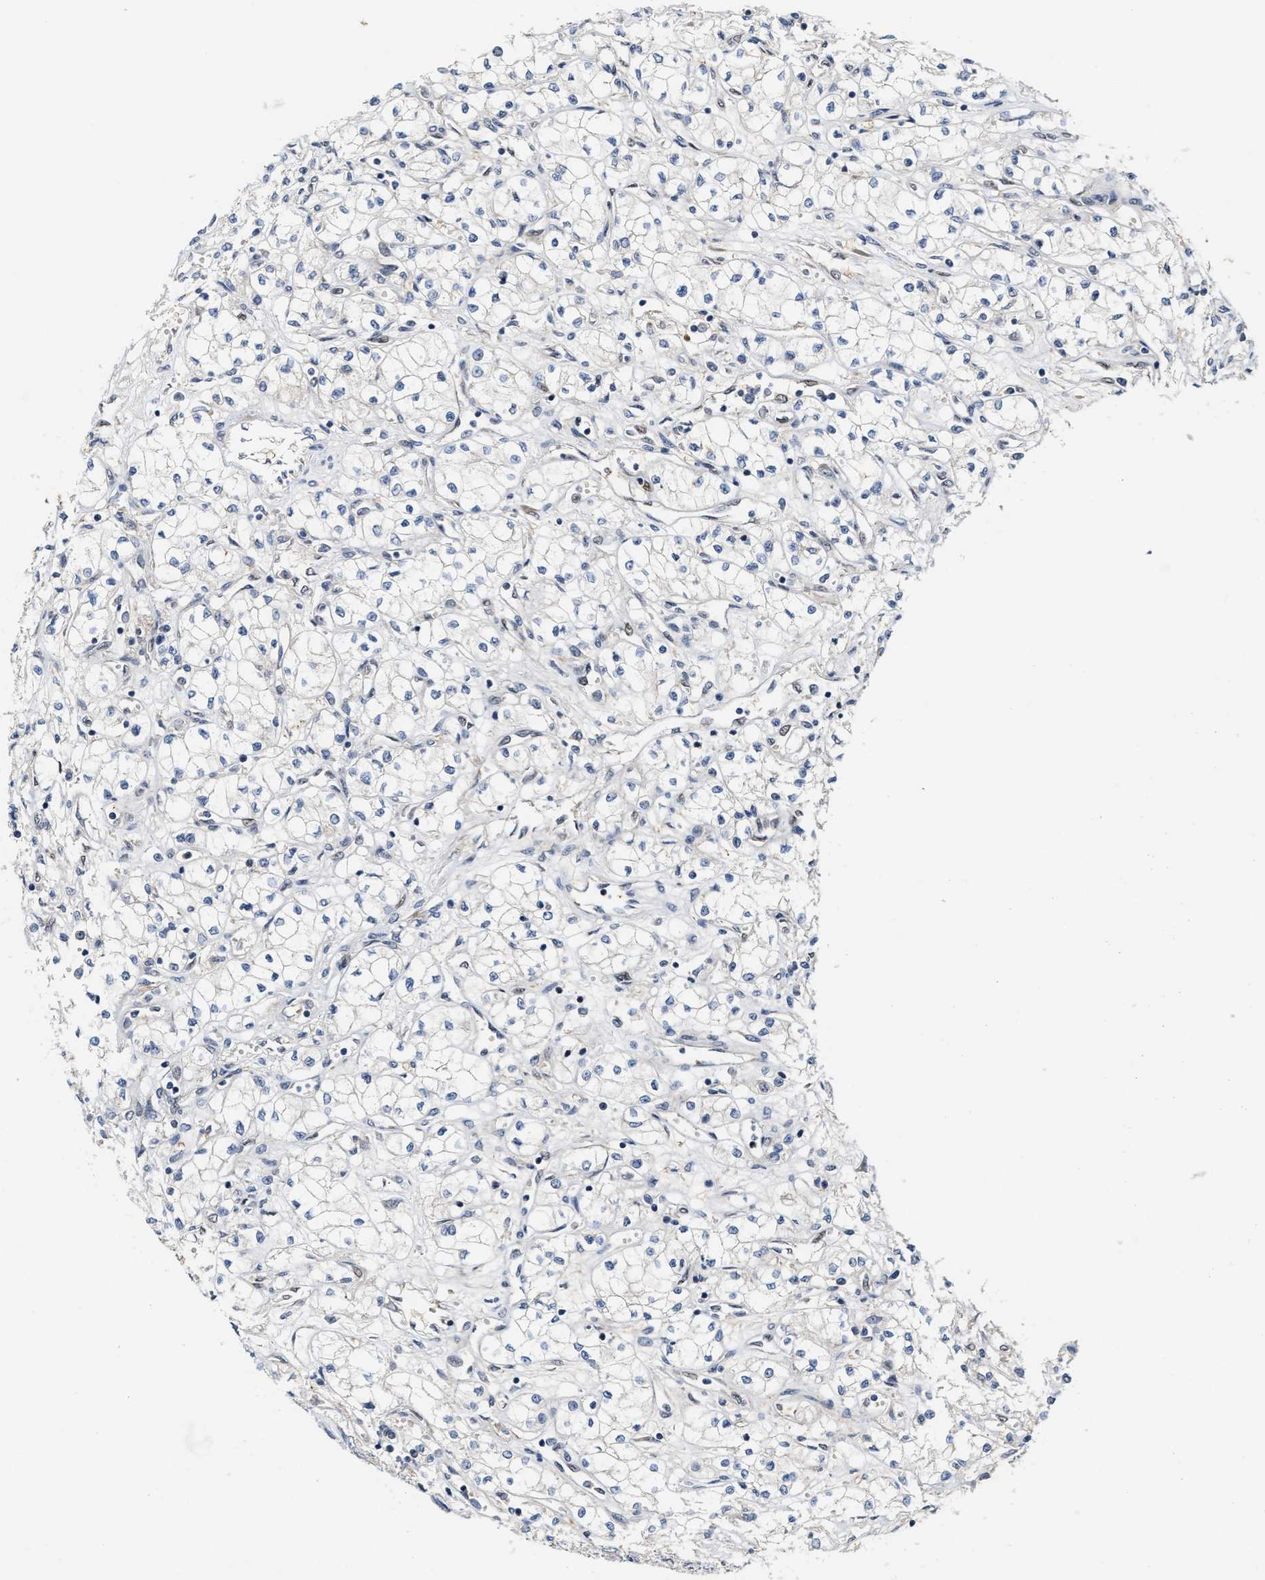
{"staining": {"intensity": "negative", "quantity": "none", "location": "none"}, "tissue": "renal cancer", "cell_type": "Tumor cells", "image_type": "cancer", "snomed": [{"axis": "morphology", "description": "Normal tissue, NOS"}, {"axis": "morphology", "description": "Adenocarcinoma, NOS"}, {"axis": "topography", "description": "Kidney"}], "caption": "A micrograph of human adenocarcinoma (renal) is negative for staining in tumor cells.", "gene": "TCF4", "patient": {"sex": "male", "age": 59}}